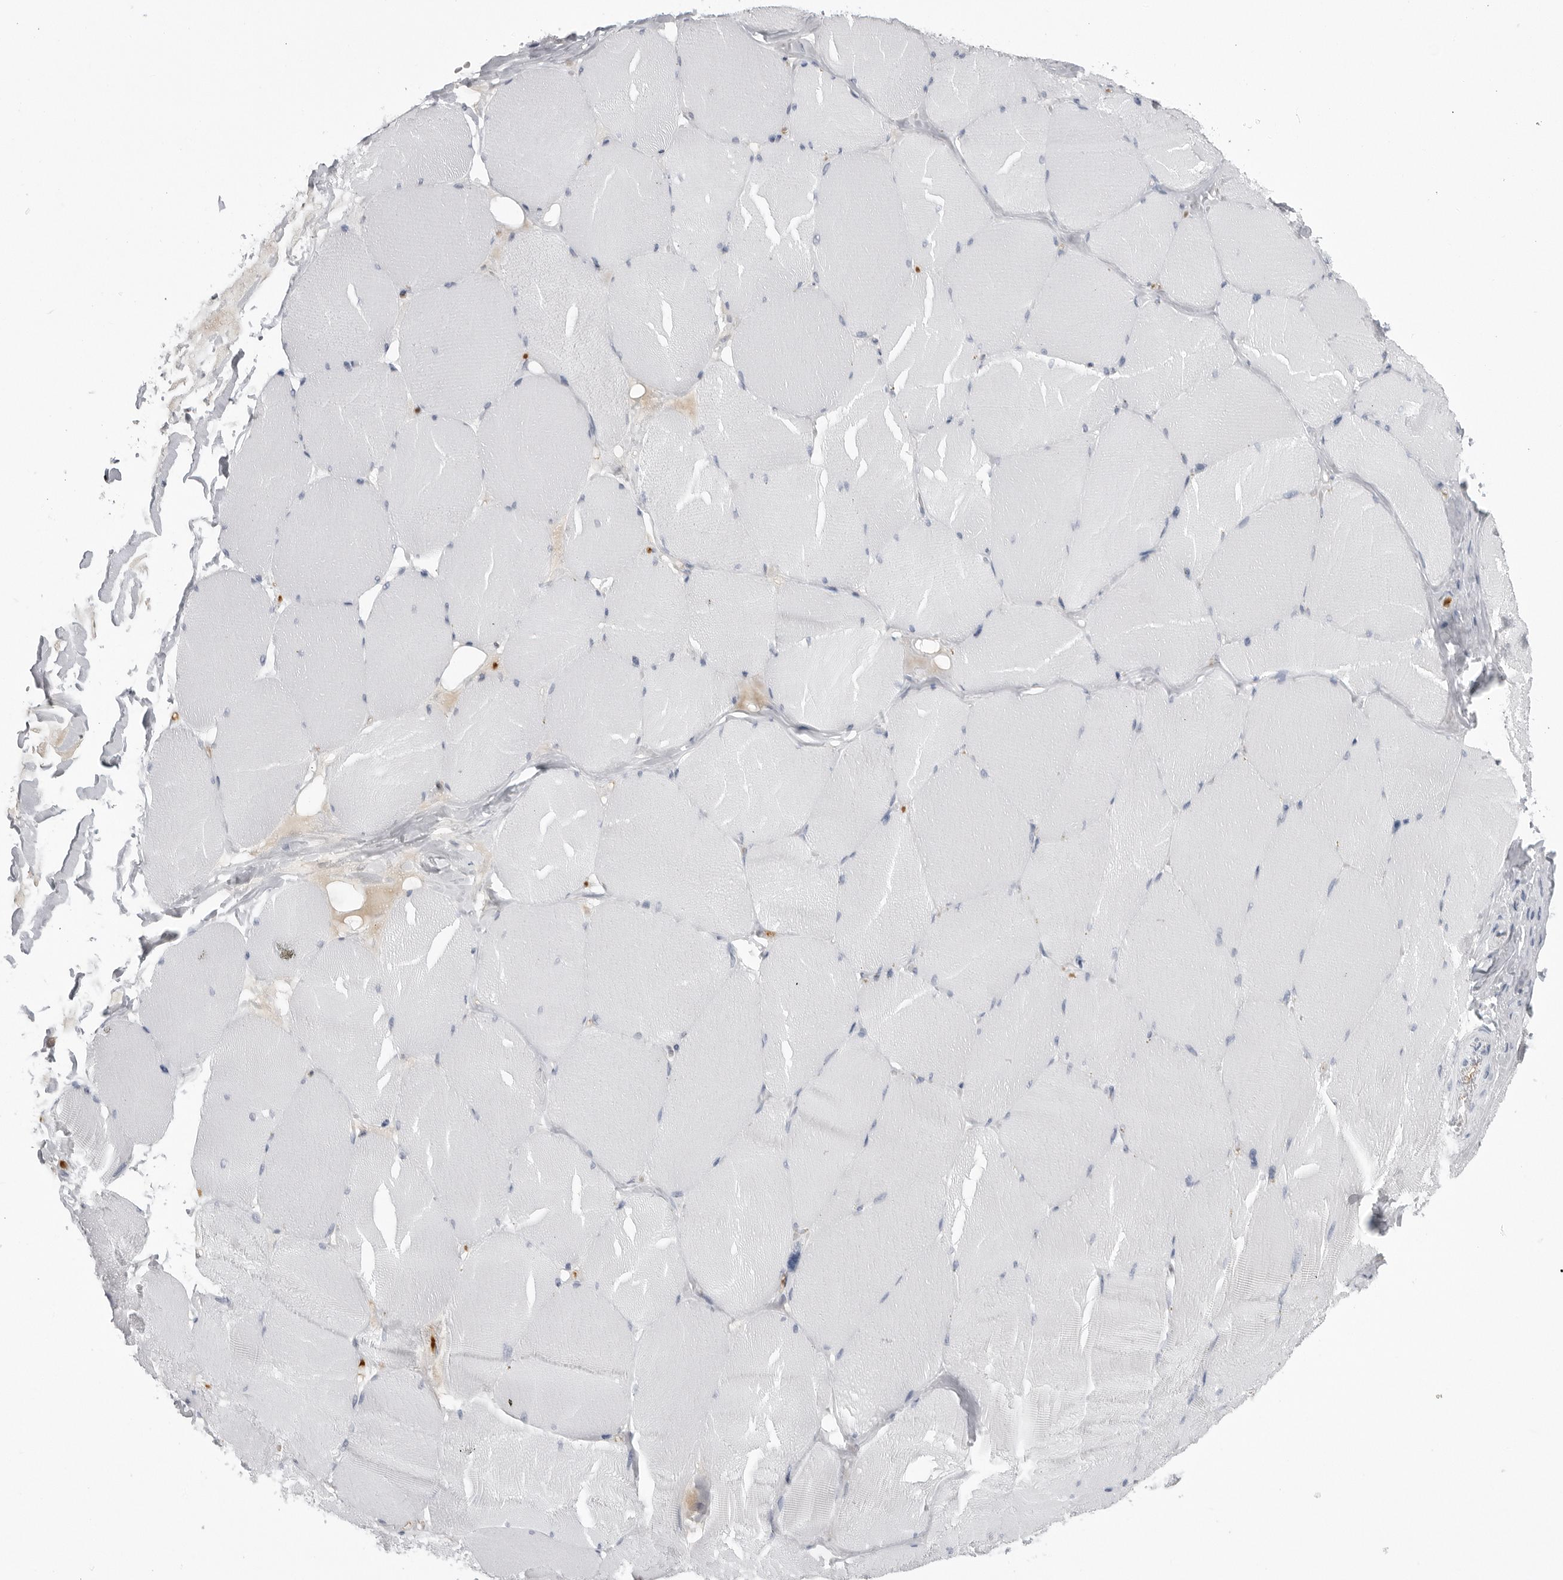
{"staining": {"intensity": "negative", "quantity": "none", "location": "none"}, "tissue": "skeletal muscle", "cell_type": "Myocytes", "image_type": "normal", "snomed": [{"axis": "morphology", "description": "Normal tissue, NOS"}, {"axis": "topography", "description": "Skin"}, {"axis": "topography", "description": "Skeletal muscle"}], "caption": "High magnification brightfield microscopy of normal skeletal muscle stained with DAB (brown) and counterstained with hematoxylin (blue): myocytes show no significant positivity. Brightfield microscopy of immunohistochemistry stained with DAB (3,3'-diaminobenzidine) (brown) and hematoxylin (blue), captured at high magnification.", "gene": "SERPINF2", "patient": {"sex": "male", "age": 83}}